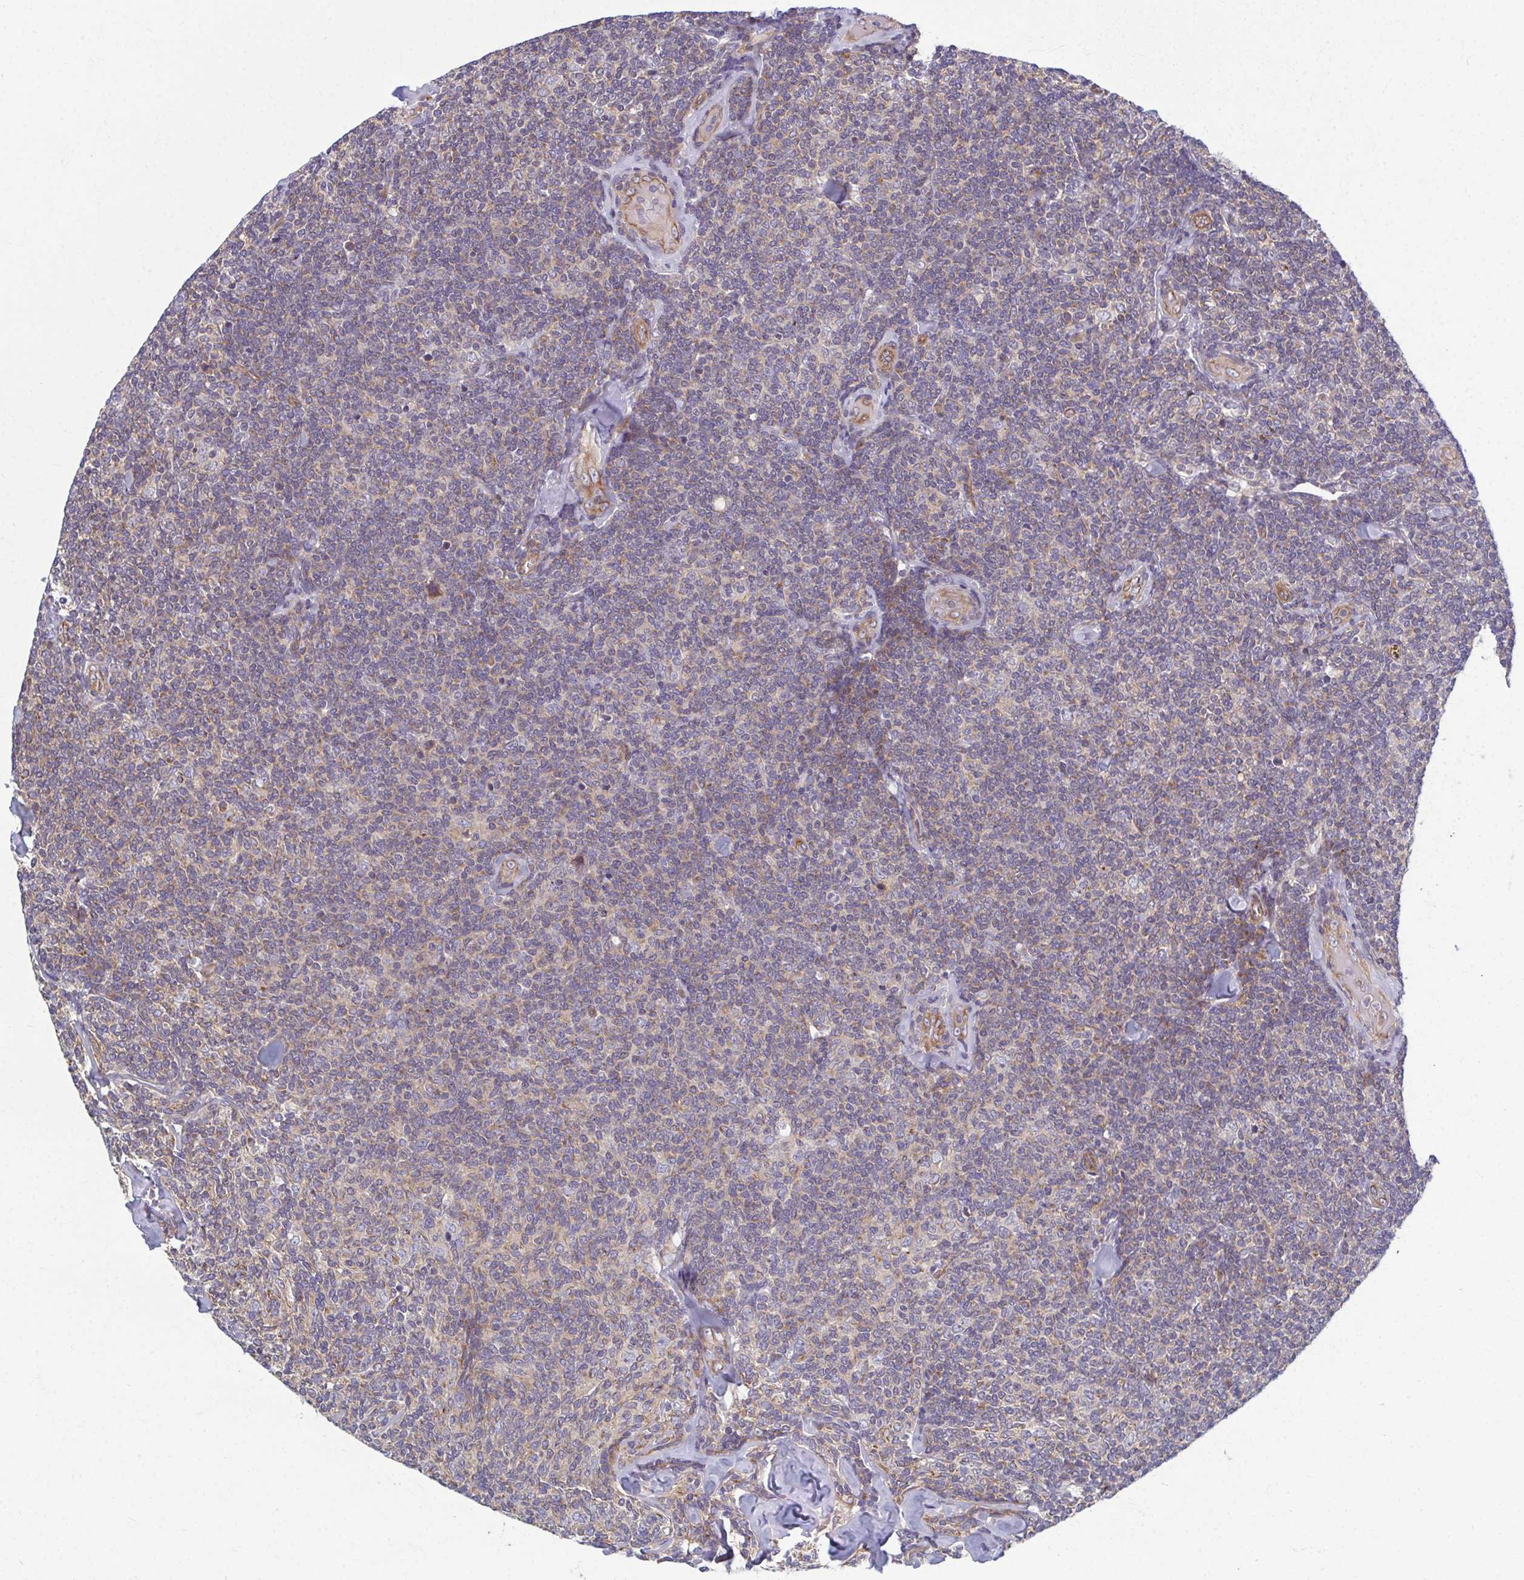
{"staining": {"intensity": "weak", "quantity": "<25%", "location": "cytoplasmic/membranous"}, "tissue": "lymphoma", "cell_type": "Tumor cells", "image_type": "cancer", "snomed": [{"axis": "morphology", "description": "Malignant lymphoma, non-Hodgkin's type, Low grade"}, {"axis": "topography", "description": "Lymph node"}], "caption": "Protein analysis of low-grade malignant lymphoma, non-Hodgkin's type reveals no significant expression in tumor cells.", "gene": "EID2B", "patient": {"sex": "female", "age": 56}}